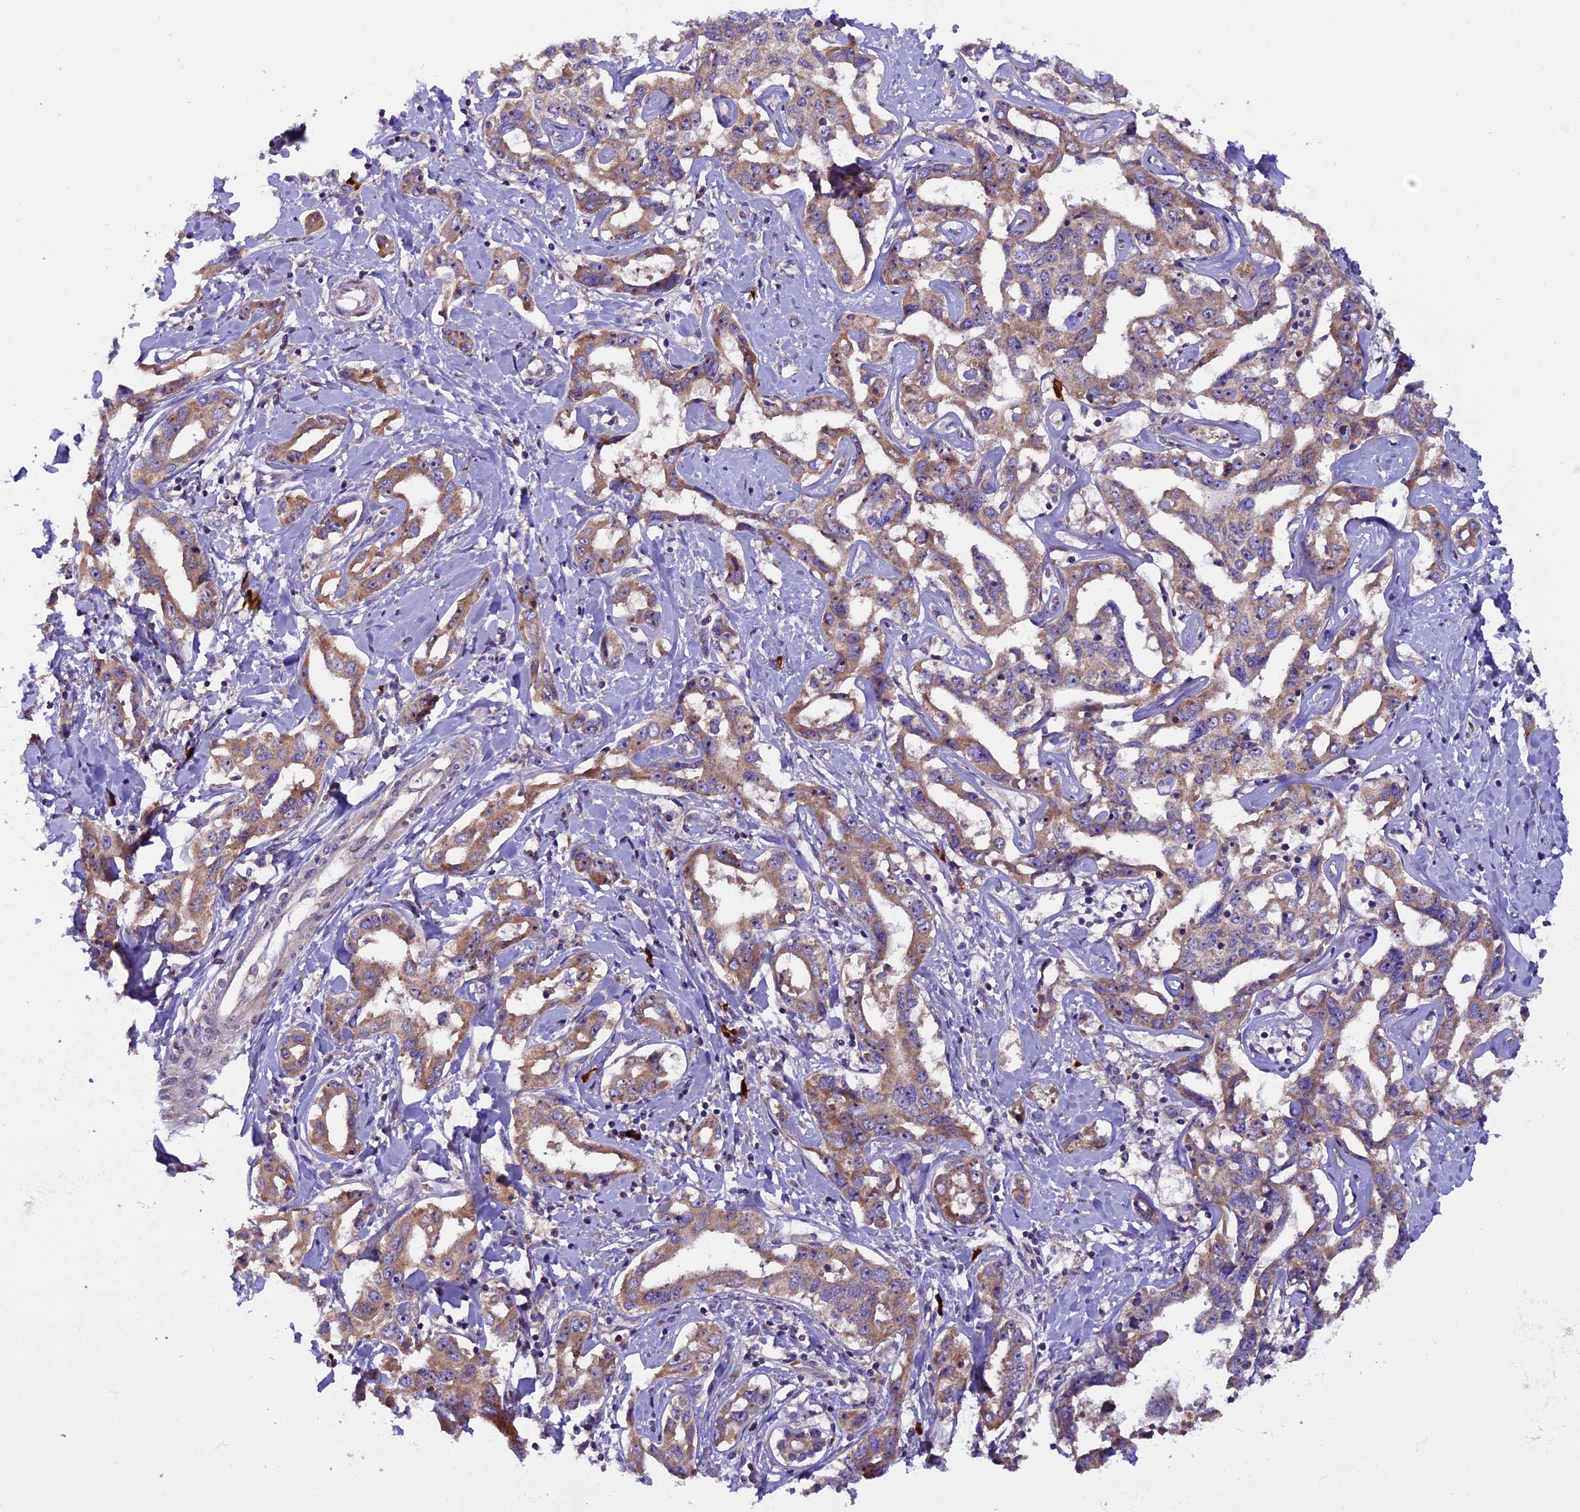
{"staining": {"intensity": "moderate", "quantity": ">75%", "location": "cytoplasmic/membranous"}, "tissue": "liver cancer", "cell_type": "Tumor cells", "image_type": "cancer", "snomed": [{"axis": "morphology", "description": "Cholangiocarcinoma"}, {"axis": "topography", "description": "Liver"}], "caption": "Immunohistochemical staining of human liver cancer shows moderate cytoplasmic/membranous protein staining in about >75% of tumor cells.", "gene": "FRY", "patient": {"sex": "male", "age": 59}}